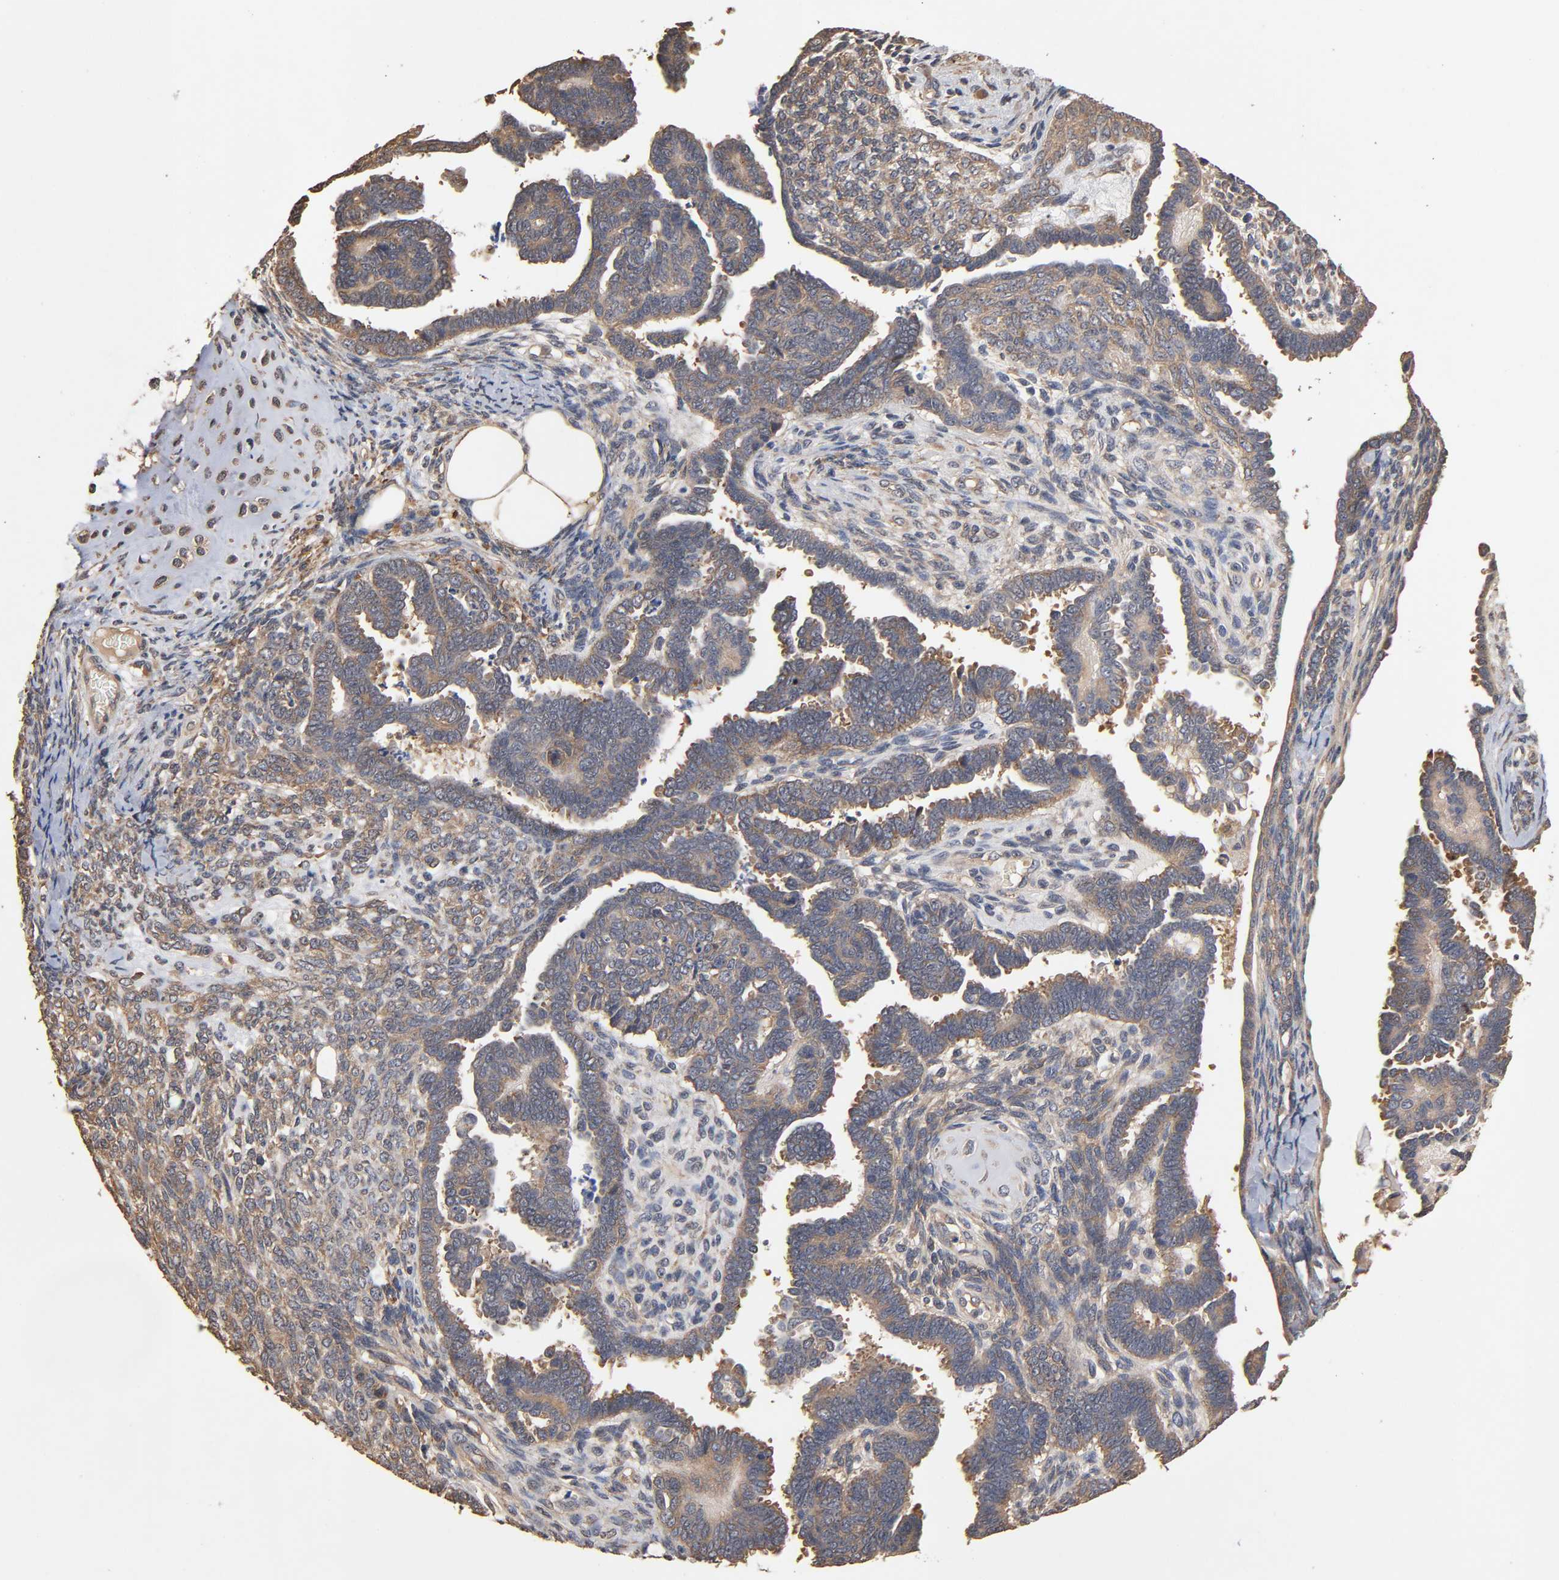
{"staining": {"intensity": "moderate", "quantity": ">75%", "location": "cytoplasmic/membranous"}, "tissue": "endometrial cancer", "cell_type": "Tumor cells", "image_type": "cancer", "snomed": [{"axis": "morphology", "description": "Neoplasm, malignant, NOS"}, {"axis": "topography", "description": "Endometrium"}], "caption": "Tumor cells demonstrate medium levels of moderate cytoplasmic/membranous staining in approximately >75% of cells in malignant neoplasm (endometrial). Nuclei are stained in blue.", "gene": "ARHGEF7", "patient": {"sex": "female", "age": 74}}